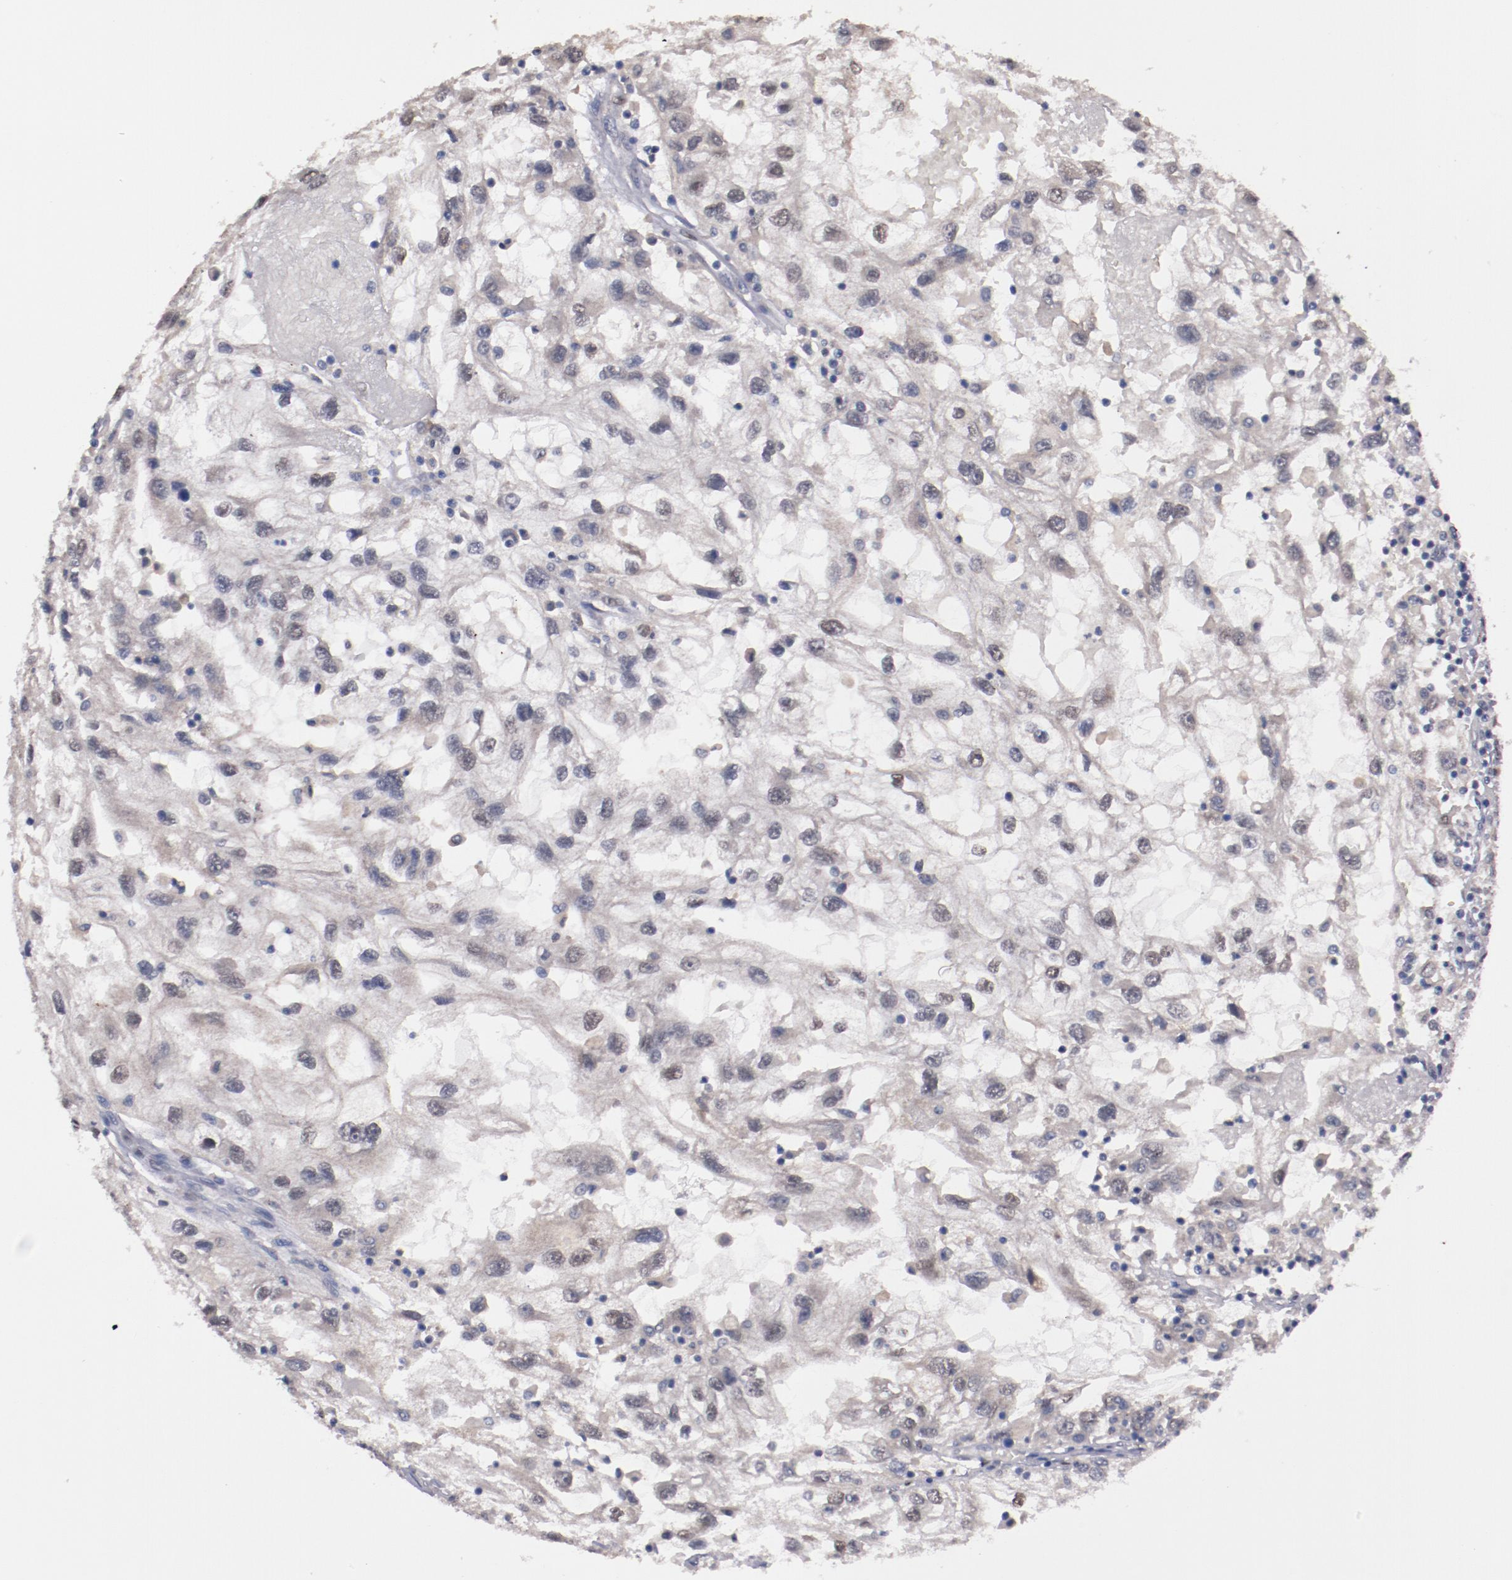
{"staining": {"intensity": "weak", "quantity": "<25%", "location": "cytoplasmic/membranous"}, "tissue": "renal cancer", "cell_type": "Tumor cells", "image_type": "cancer", "snomed": [{"axis": "morphology", "description": "Normal tissue, NOS"}, {"axis": "morphology", "description": "Adenocarcinoma, NOS"}, {"axis": "topography", "description": "Kidney"}], "caption": "An image of renal cancer stained for a protein demonstrates no brown staining in tumor cells.", "gene": "FAM81A", "patient": {"sex": "male", "age": 71}}